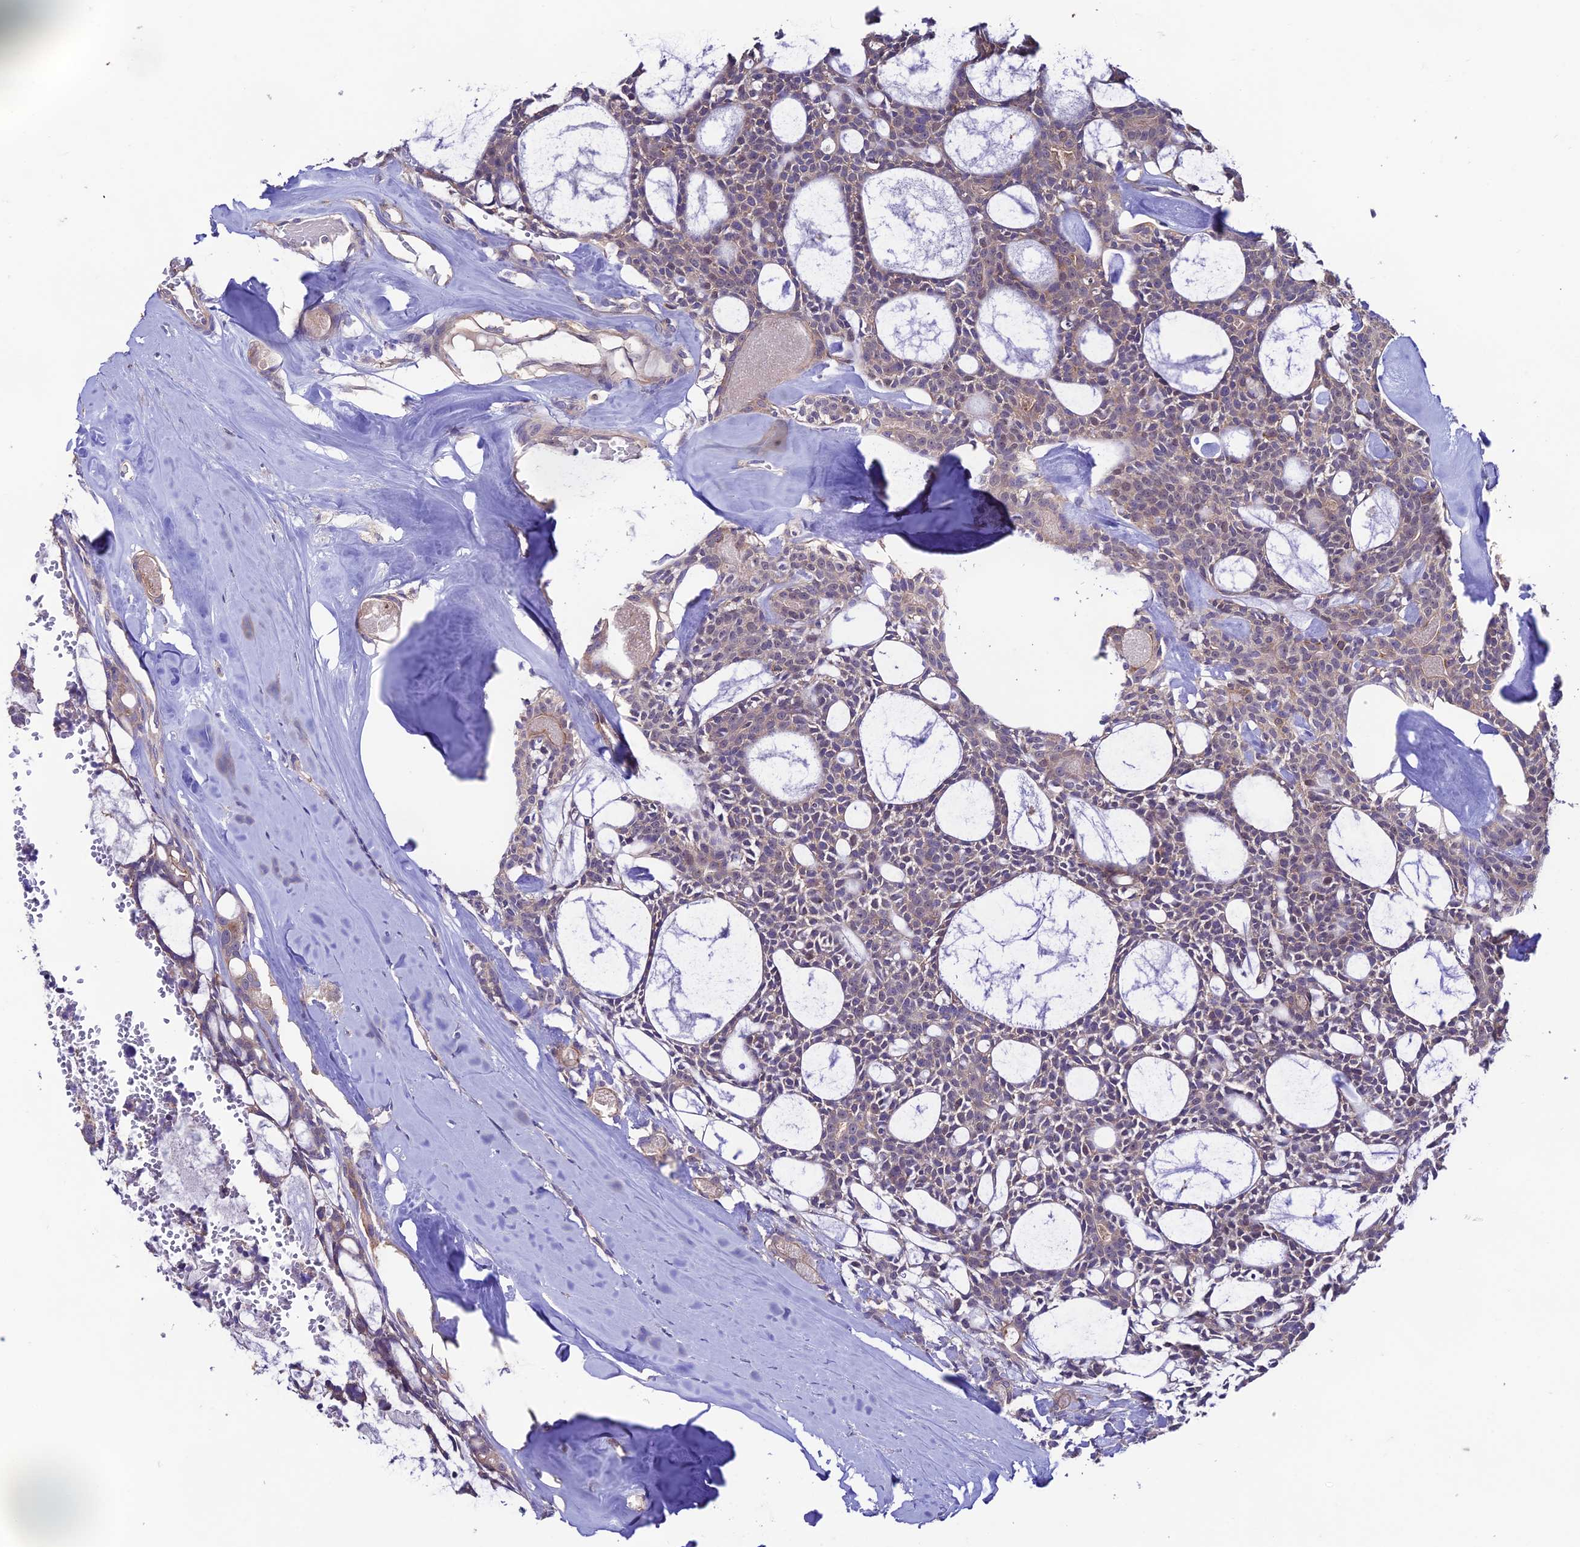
{"staining": {"intensity": "weak", "quantity": "<25%", "location": "cytoplasmic/membranous"}, "tissue": "head and neck cancer", "cell_type": "Tumor cells", "image_type": "cancer", "snomed": [{"axis": "morphology", "description": "Adenocarcinoma, NOS"}, {"axis": "topography", "description": "Salivary gland"}, {"axis": "topography", "description": "Head-Neck"}], "caption": "IHC micrograph of neoplastic tissue: adenocarcinoma (head and neck) stained with DAB (3,3'-diaminobenzidine) demonstrates no significant protein expression in tumor cells.", "gene": "BRME1", "patient": {"sex": "male", "age": 55}}